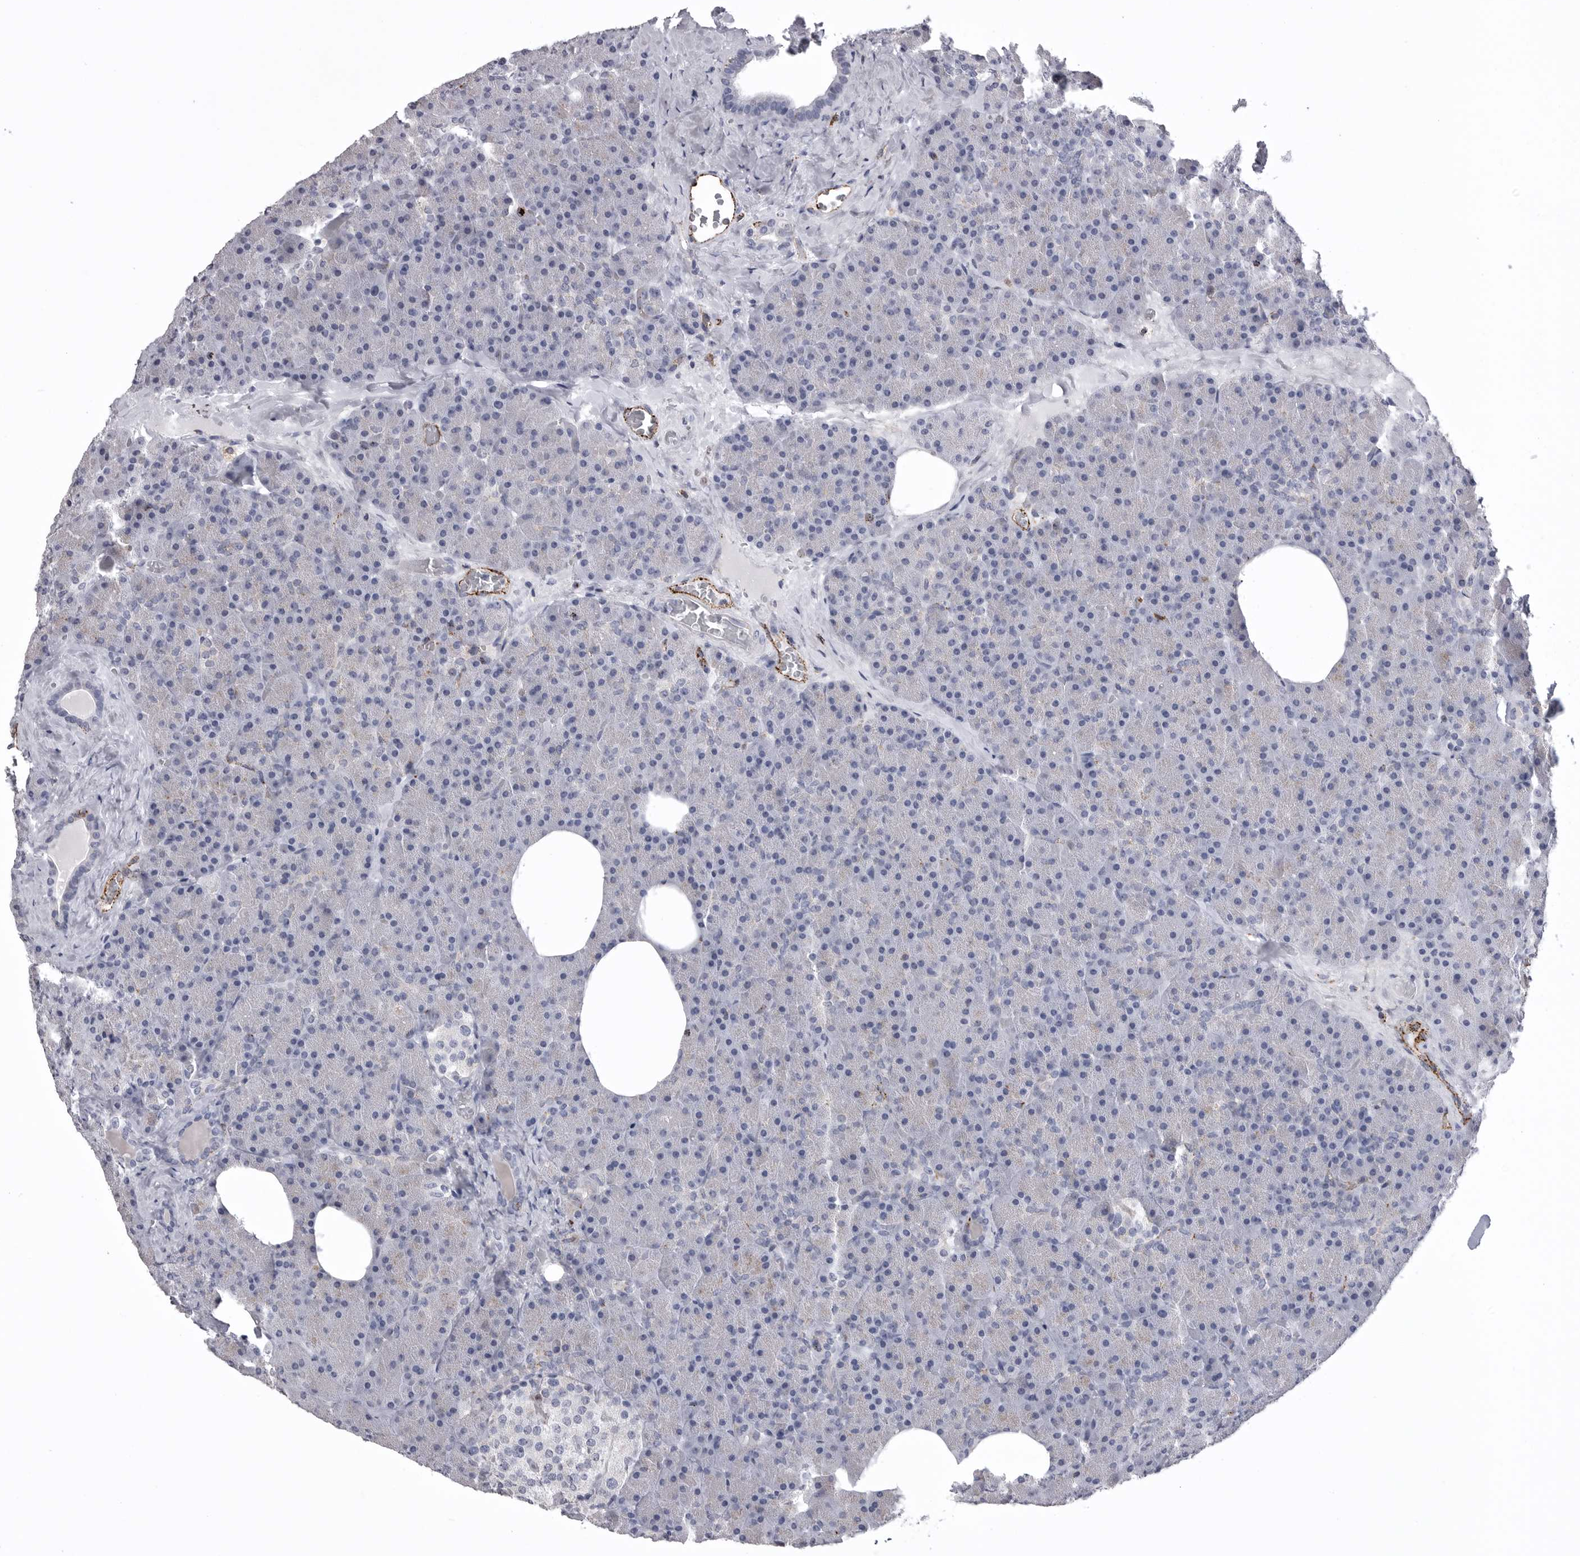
{"staining": {"intensity": "weak", "quantity": "<25%", "location": "cytoplasmic/membranous"}, "tissue": "pancreas", "cell_type": "Exocrine glandular cells", "image_type": "normal", "snomed": [{"axis": "morphology", "description": "Normal tissue, NOS"}, {"axis": "morphology", "description": "Carcinoid, malignant, NOS"}, {"axis": "topography", "description": "Pancreas"}], "caption": "Unremarkable pancreas was stained to show a protein in brown. There is no significant staining in exocrine glandular cells. (DAB IHC visualized using brightfield microscopy, high magnification).", "gene": "PSPN", "patient": {"sex": "female", "age": 35}}